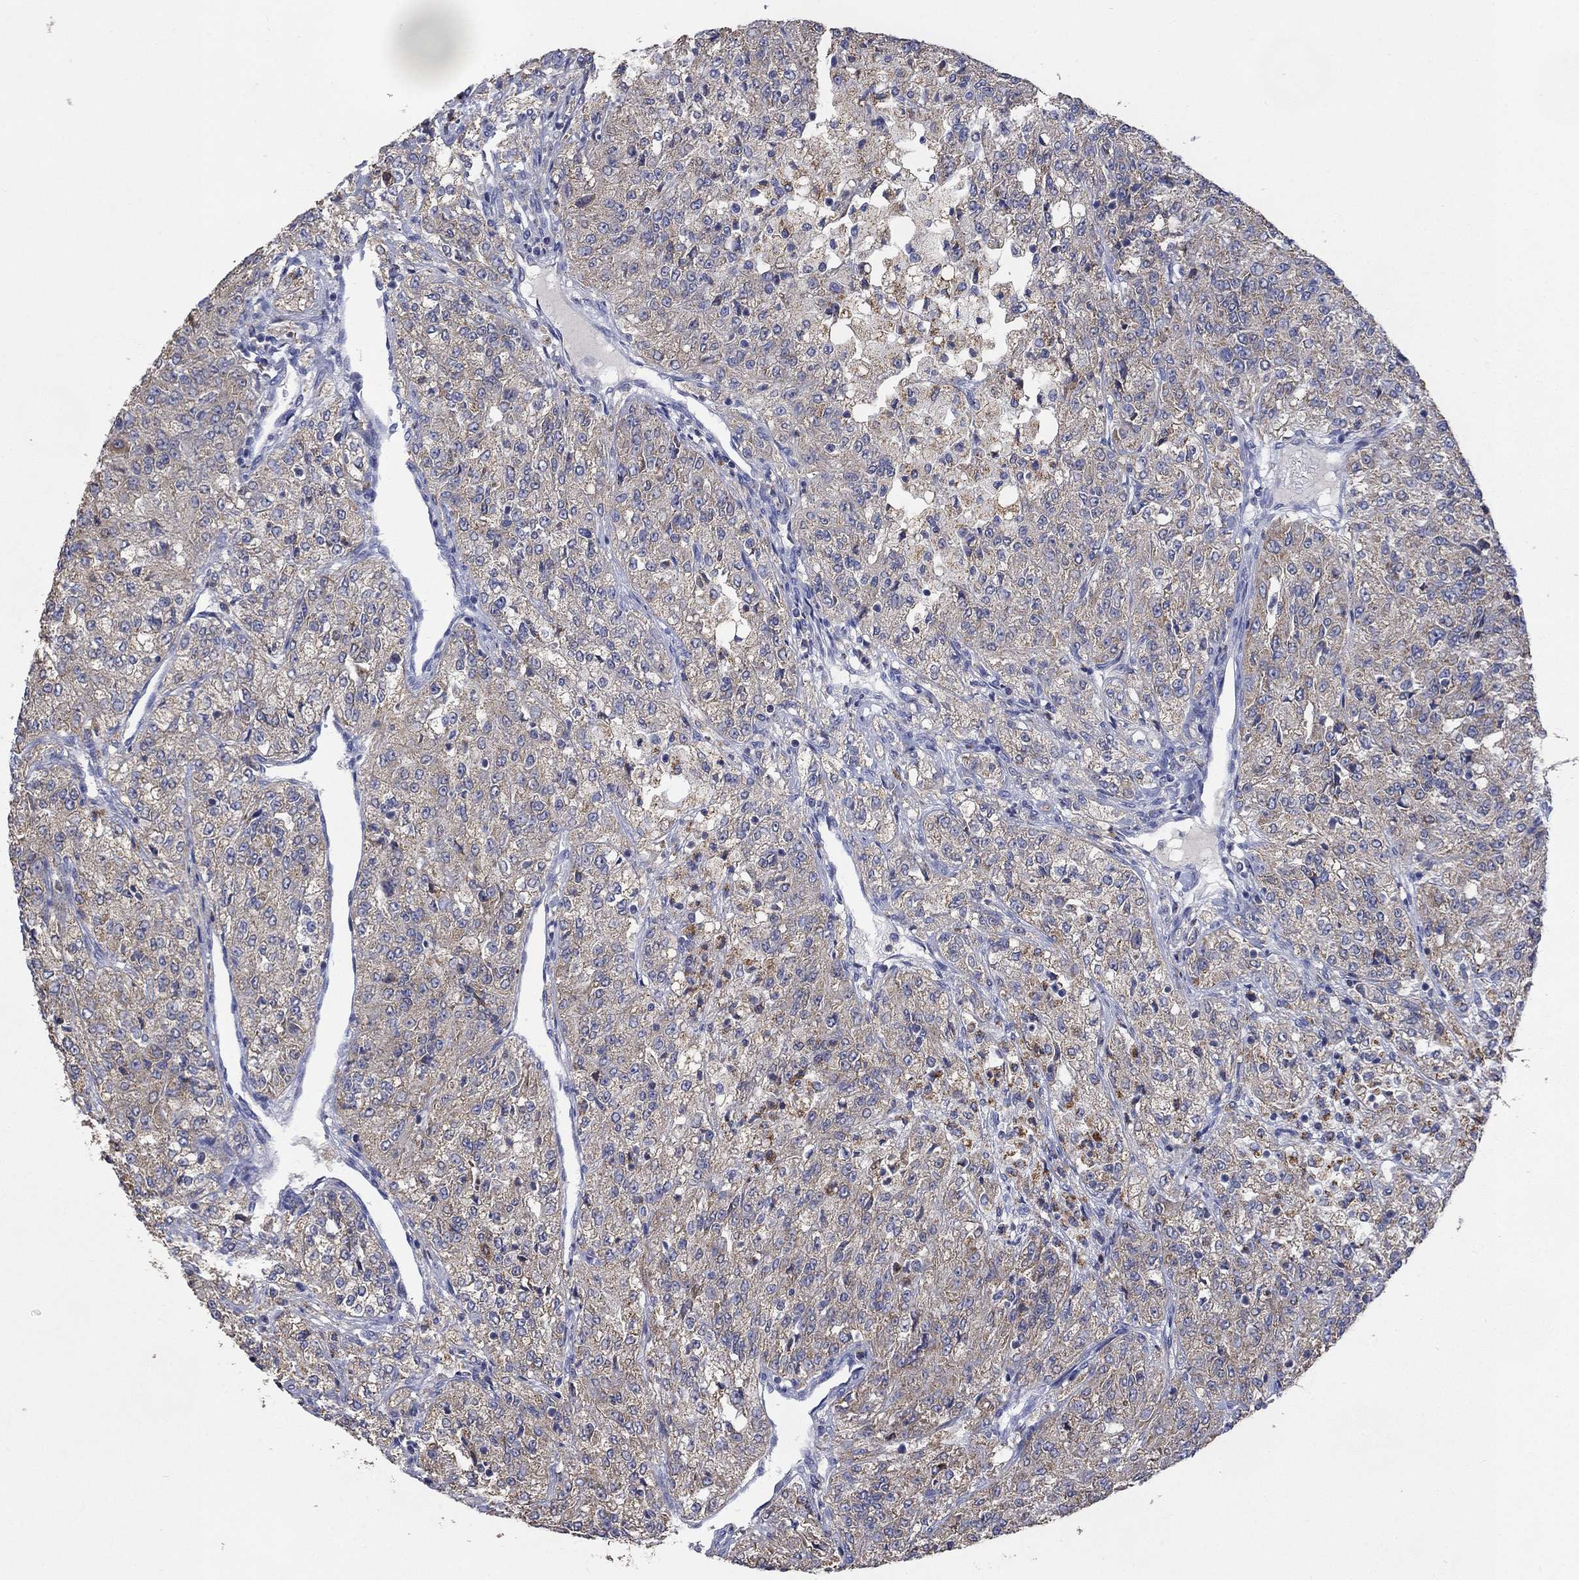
{"staining": {"intensity": "weak", "quantity": "25%-75%", "location": "cytoplasmic/membranous"}, "tissue": "renal cancer", "cell_type": "Tumor cells", "image_type": "cancer", "snomed": [{"axis": "morphology", "description": "Adenocarcinoma, NOS"}, {"axis": "topography", "description": "Kidney"}], "caption": "Protein staining displays weak cytoplasmic/membranous positivity in about 25%-75% of tumor cells in renal cancer (adenocarcinoma).", "gene": "UGT8", "patient": {"sex": "female", "age": 63}}